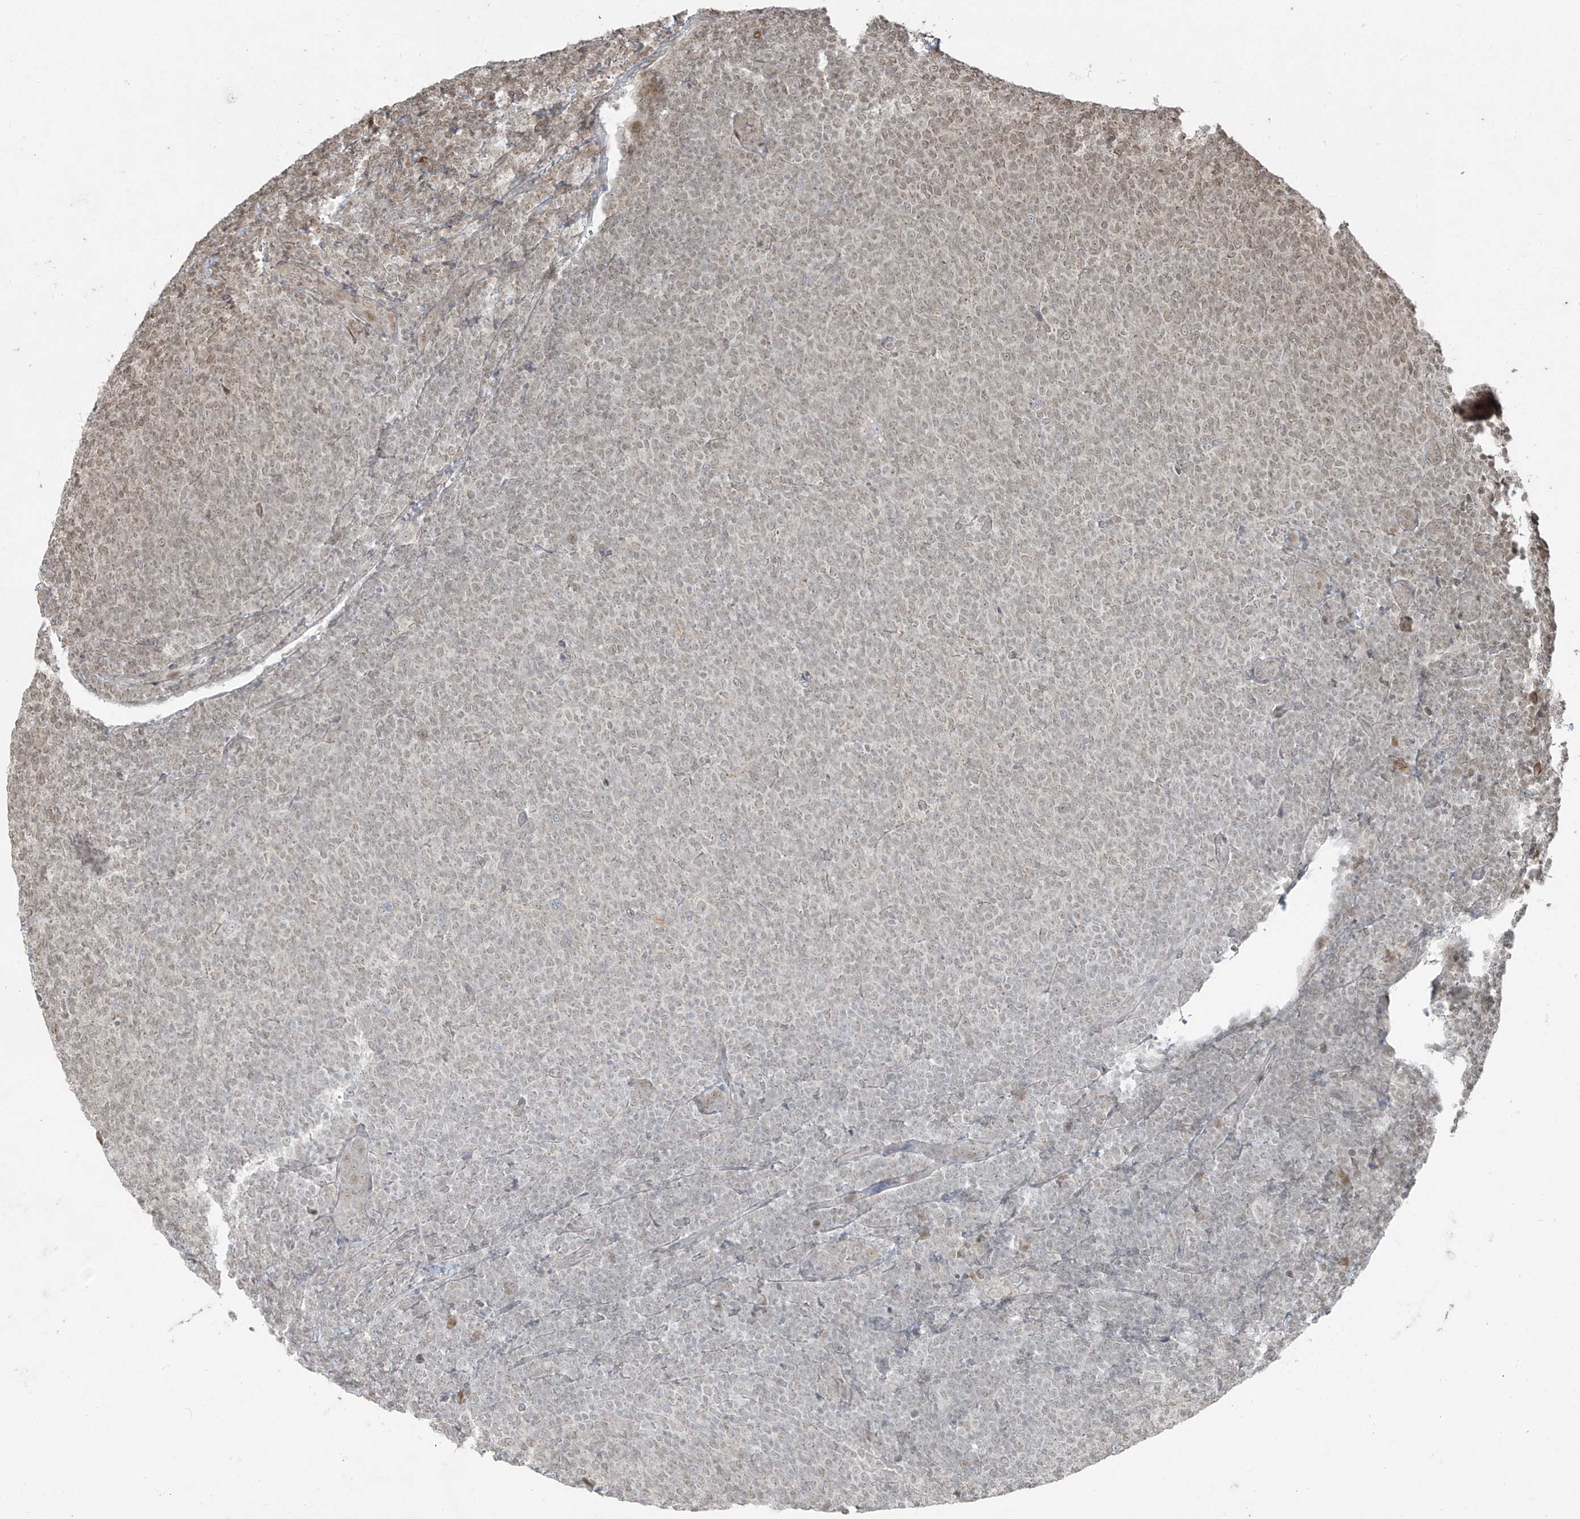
{"staining": {"intensity": "weak", "quantity": "<25%", "location": "nuclear"}, "tissue": "lymphoma", "cell_type": "Tumor cells", "image_type": "cancer", "snomed": [{"axis": "morphology", "description": "Malignant lymphoma, non-Hodgkin's type, Low grade"}, {"axis": "topography", "description": "Lymph node"}], "caption": "Immunohistochemistry photomicrograph of neoplastic tissue: lymphoma stained with DAB (3,3'-diaminobenzidine) exhibits no significant protein positivity in tumor cells.", "gene": "TTC22", "patient": {"sex": "male", "age": 66}}